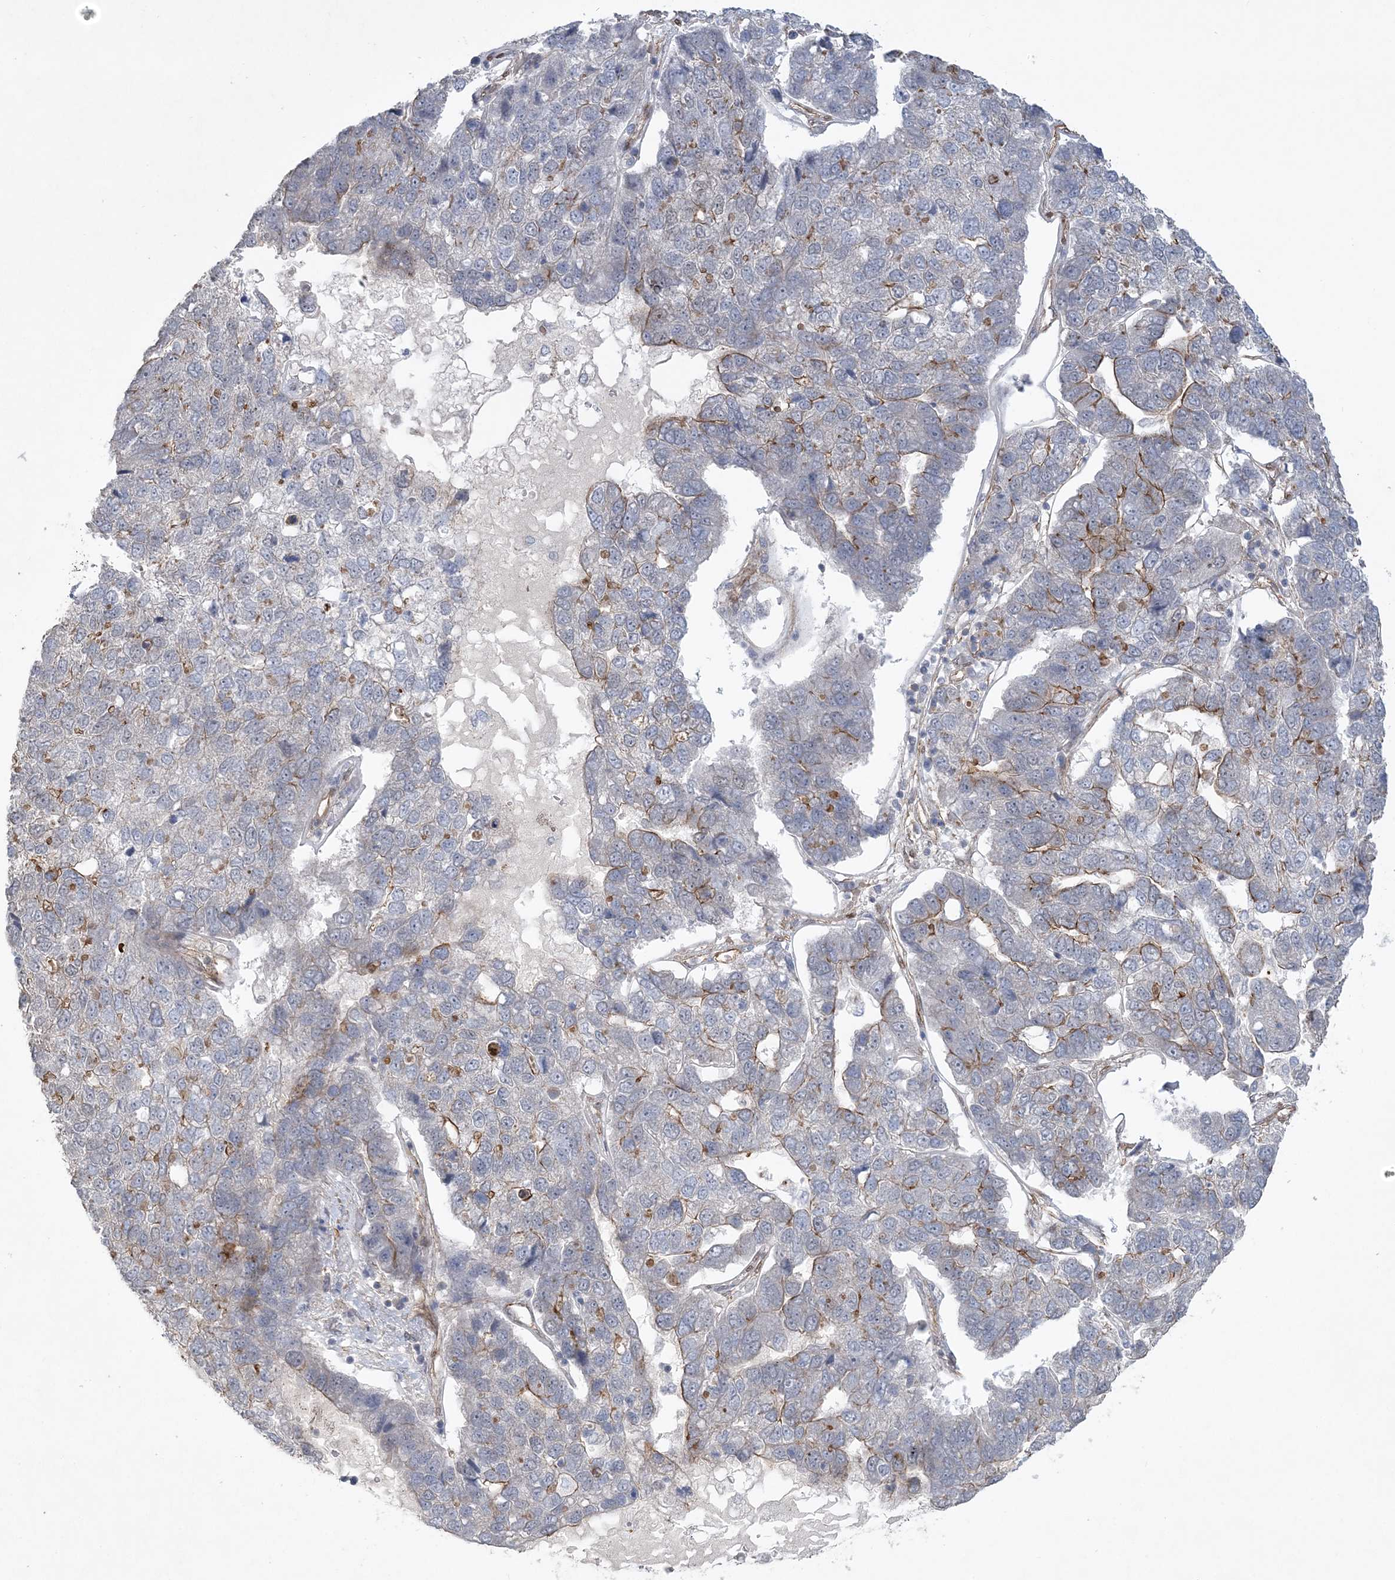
{"staining": {"intensity": "moderate", "quantity": "<25%", "location": "cytoplasmic/membranous"}, "tissue": "pancreatic cancer", "cell_type": "Tumor cells", "image_type": "cancer", "snomed": [{"axis": "morphology", "description": "Adenocarcinoma, NOS"}, {"axis": "topography", "description": "Pancreas"}], "caption": "About <25% of tumor cells in human adenocarcinoma (pancreatic) show moderate cytoplasmic/membranous protein positivity as visualized by brown immunohistochemical staining.", "gene": "RAI14", "patient": {"sex": "female", "age": 61}}